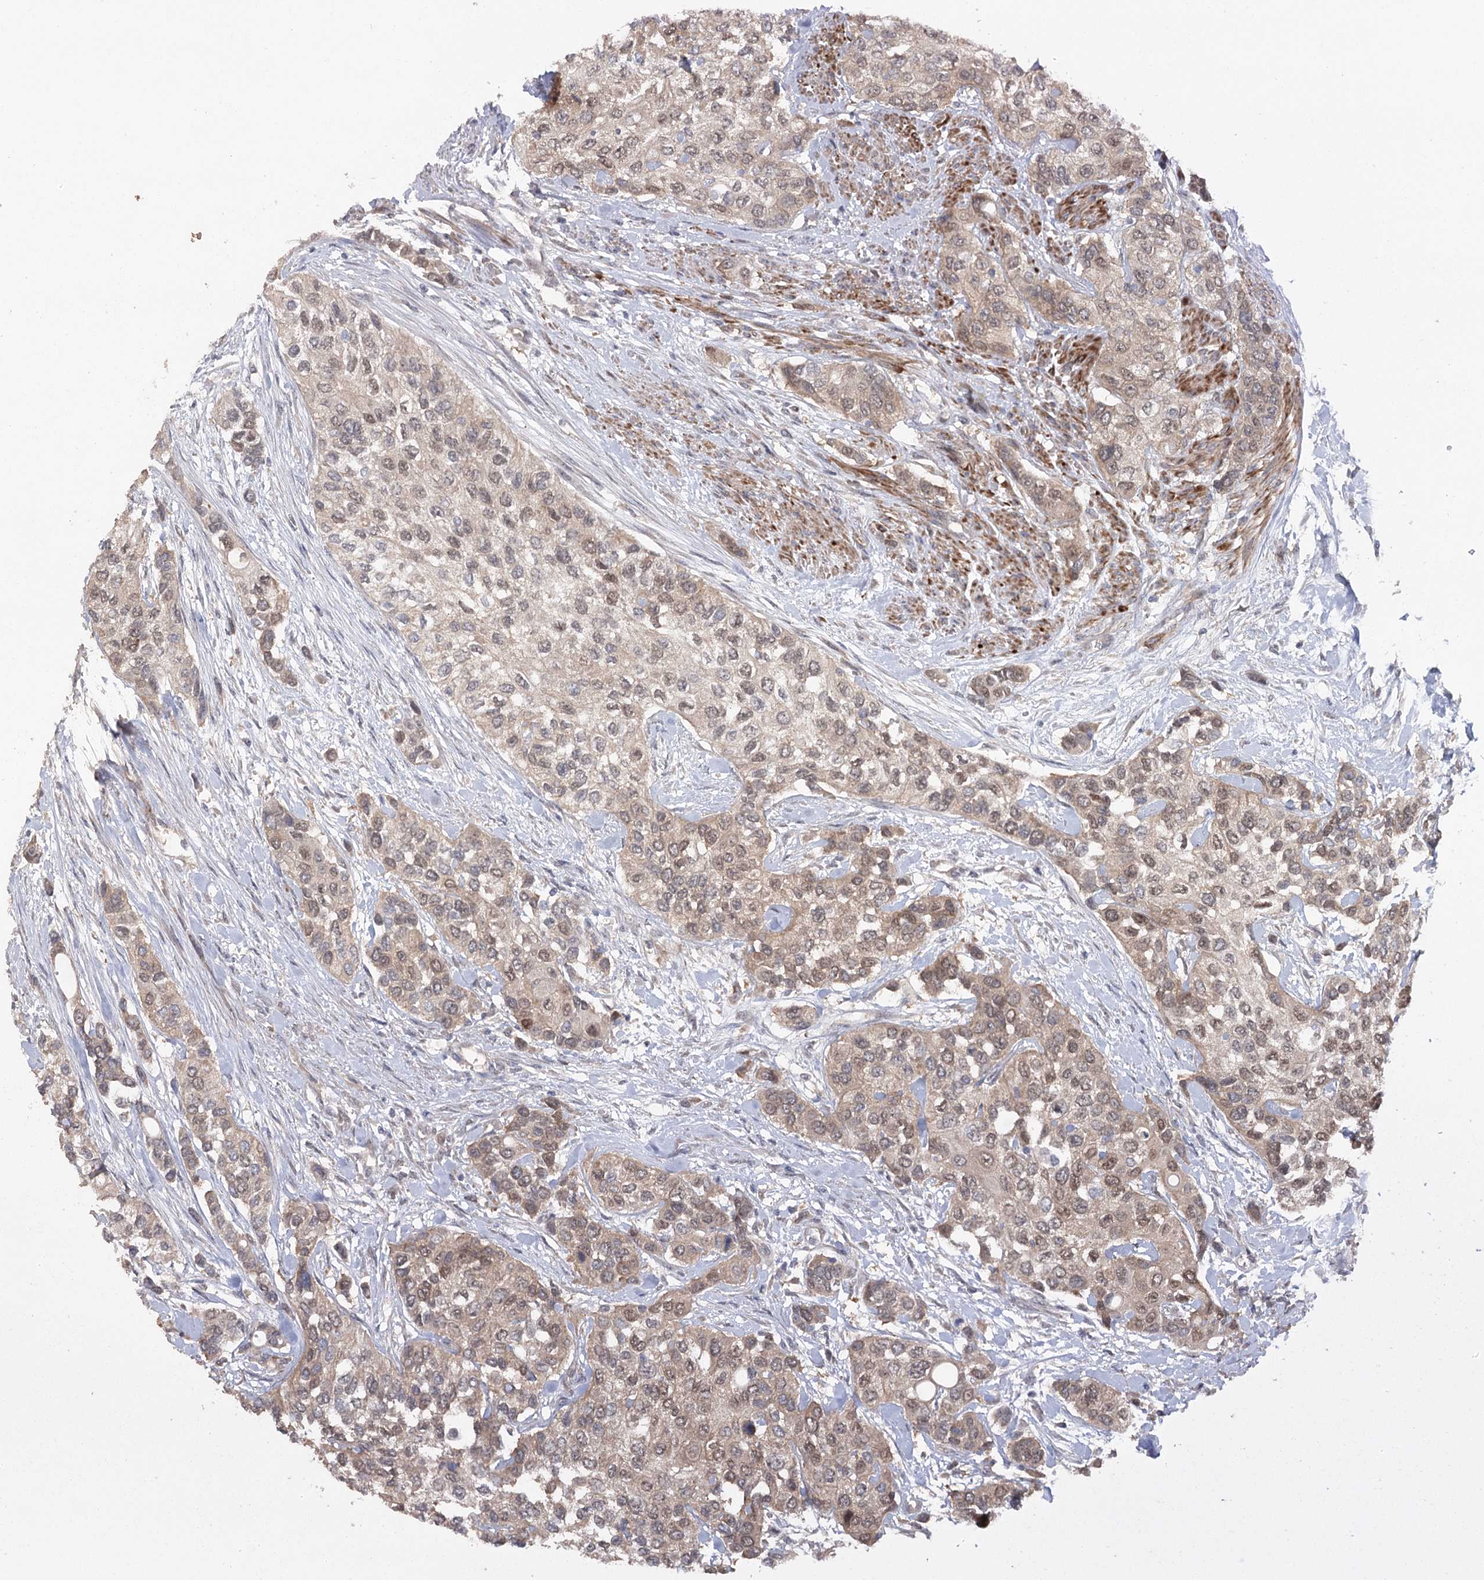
{"staining": {"intensity": "weak", "quantity": ">75%", "location": "cytoplasmic/membranous,nuclear"}, "tissue": "urothelial cancer", "cell_type": "Tumor cells", "image_type": "cancer", "snomed": [{"axis": "morphology", "description": "Normal tissue, NOS"}, {"axis": "morphology", "description": "Urothelial carcinoma, High grade"}, {"axis": "topography", "description": "Vascular tissue"}, {"axis": "topography", "description": "Urinary bladder"}], "caption": "Immunohistochemical staining of human urothelial cancer exhibits low levels of weak cytoplasmic/membranous and nuclear protein expression in about >75% of tumor cells.", "gene": "MAP3K13", "patient": {"sex": "female", "age": 56}}